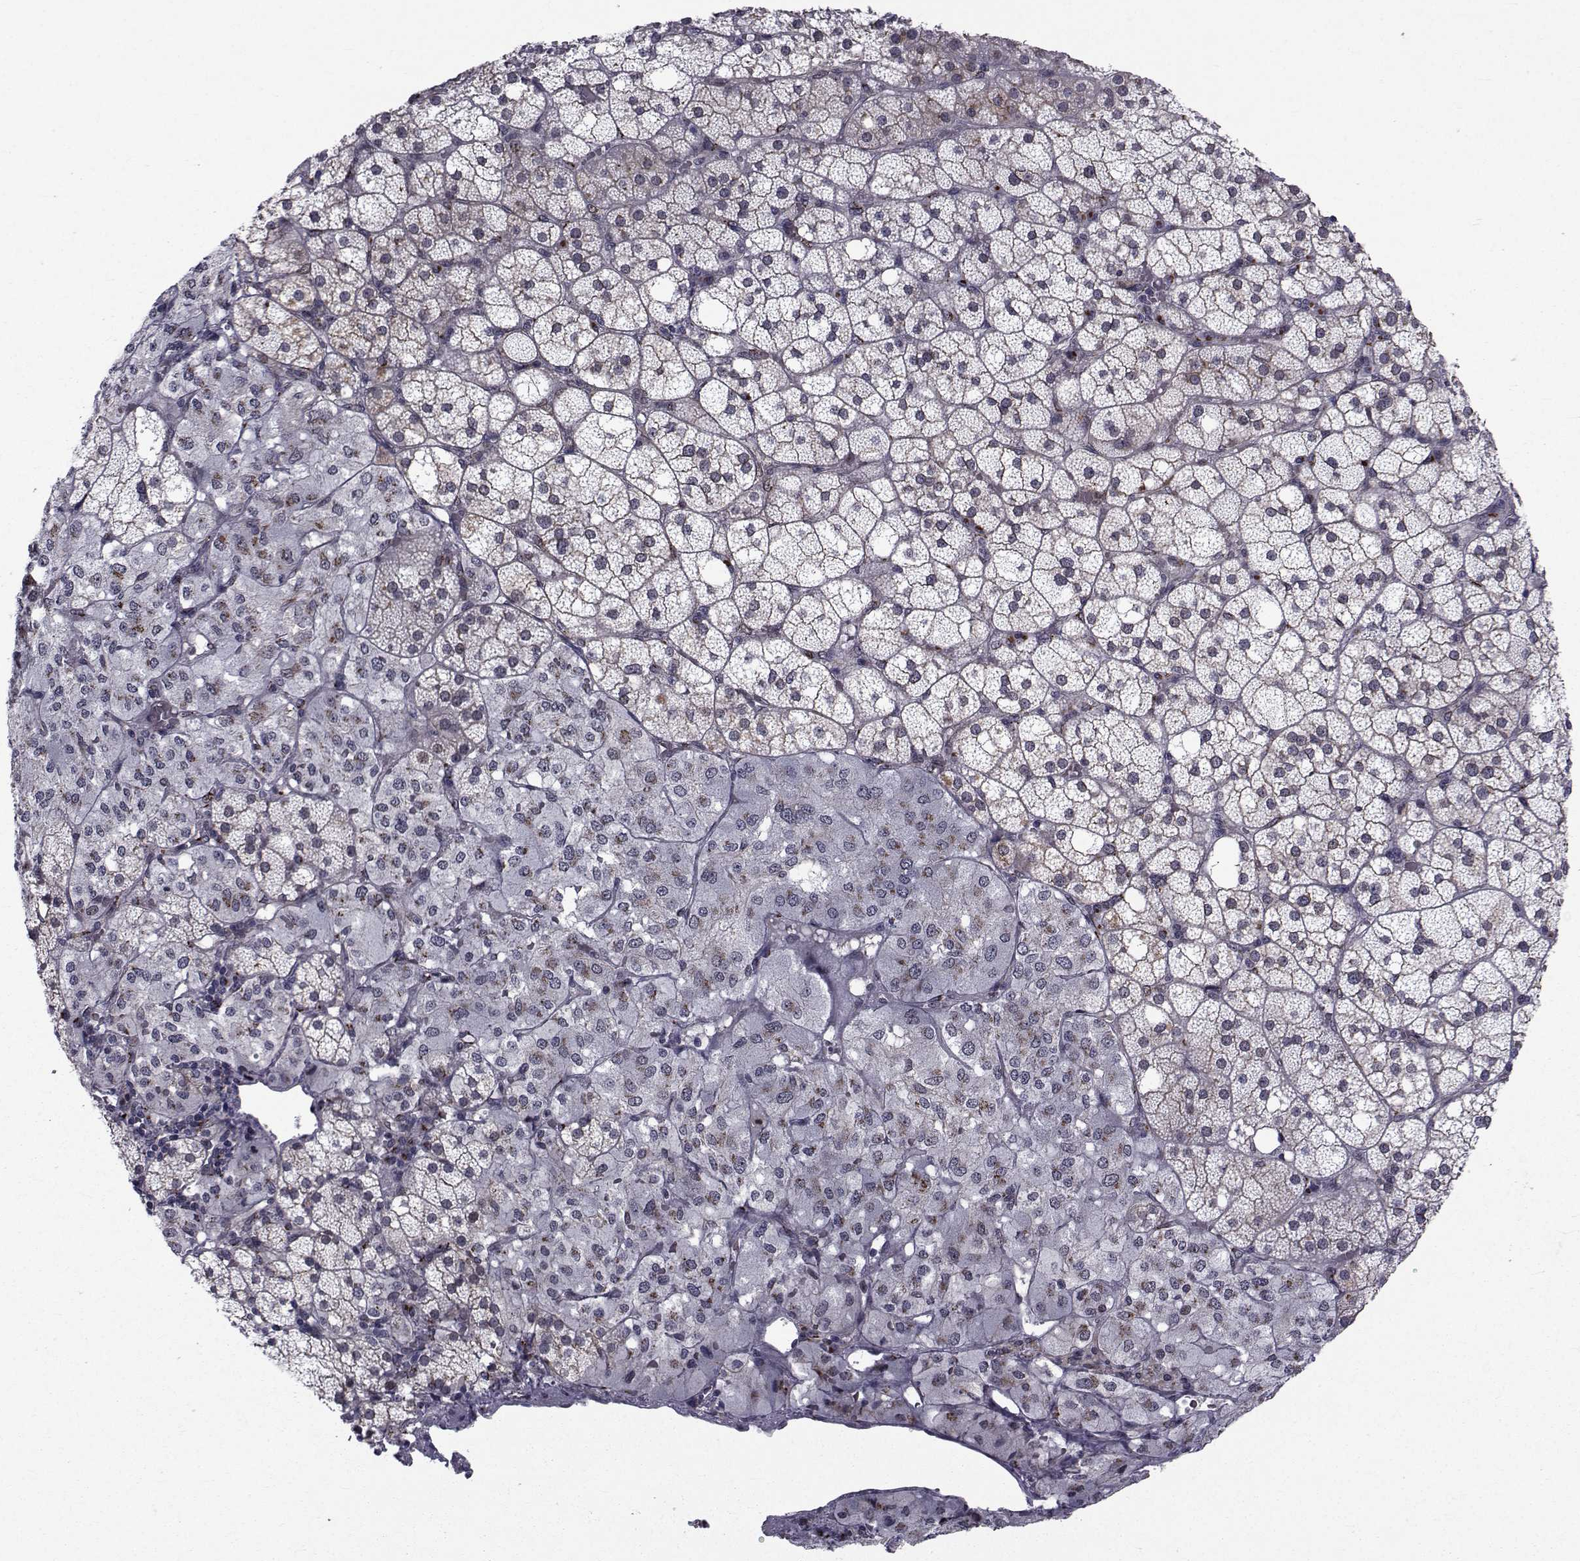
{"staining": {"intensity": "moderate", "quantity": "<25%", "location": "cytoplasmic/membranous"}, "tissue": "adrenal gland", "cell_type": "Glandular cells", "image_type": "normal", "snomed": [{"axis": "morphology", "description": "Normal tissue, NOS"}, {"axis": "topography", "description": "Adrenal gland"}], "caption": "Glandular cells show moderate cytoplasmic/membranous expression in about <25% of cells in normal adrenal gland. (Brightfield microscopy of DAB IHC at high magnification).", "gene": "ATP6V1C2", "patient": {"sex": "male", "age": 53}}